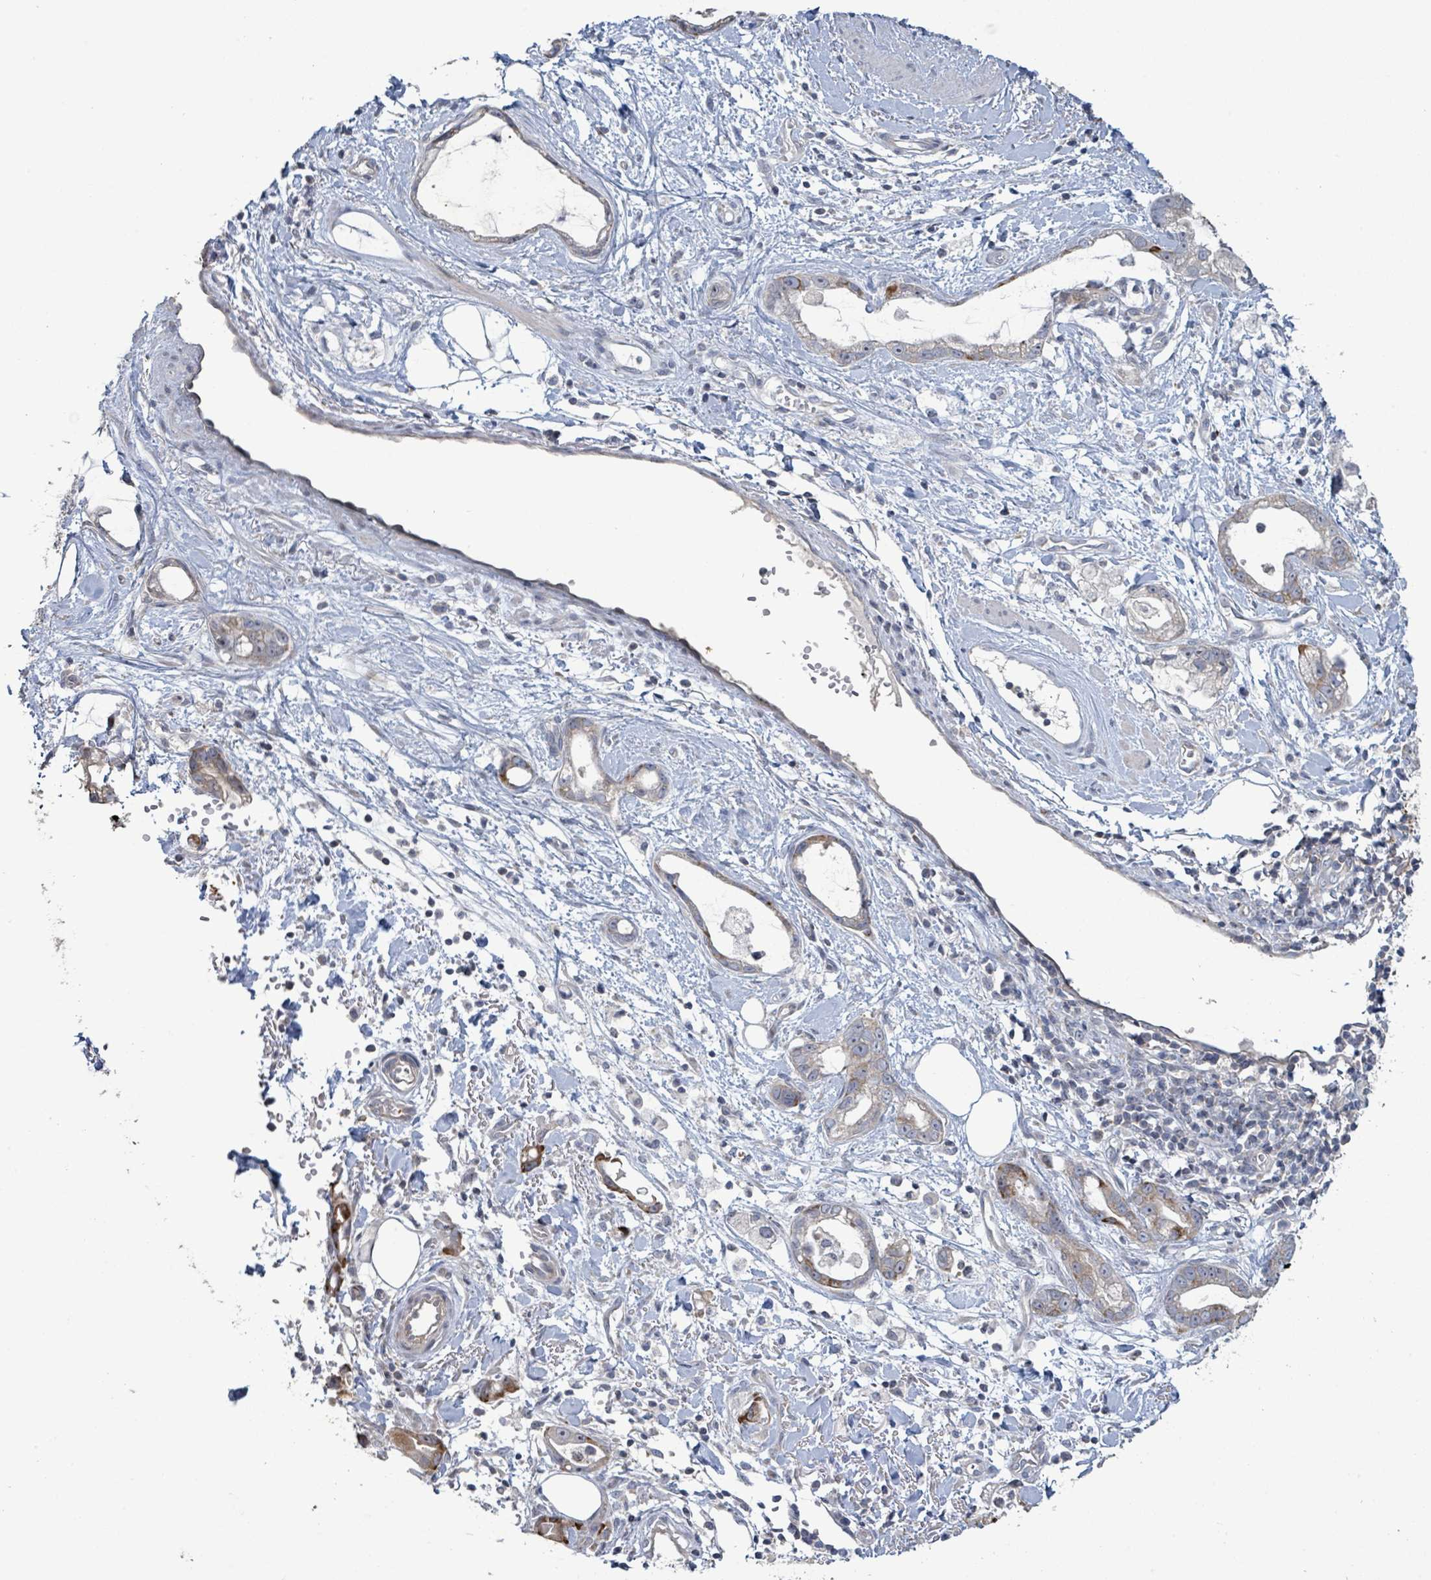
{"staining": {"intensity": "weak", "quantity": "<25%", "location": "cytoplasmic/membranous"}, "tissue": "stomach cancer", "cell_type": "Tumor cells", "image_type": "cancer", "snomed": [{"axis": "morphology", "description": "Adenocarcinoma, NOS"}, {"axis": "topography", "description": "Stomach"}], "caption": "DAB (3,3'-diaminobenzidine) immunohistochemical staining of human adenocarcinoma (stomach) exhibits no significant expression in tumor cells.", "gene": "LILRA4", "patient": {"sex": "male", "age": 55}}